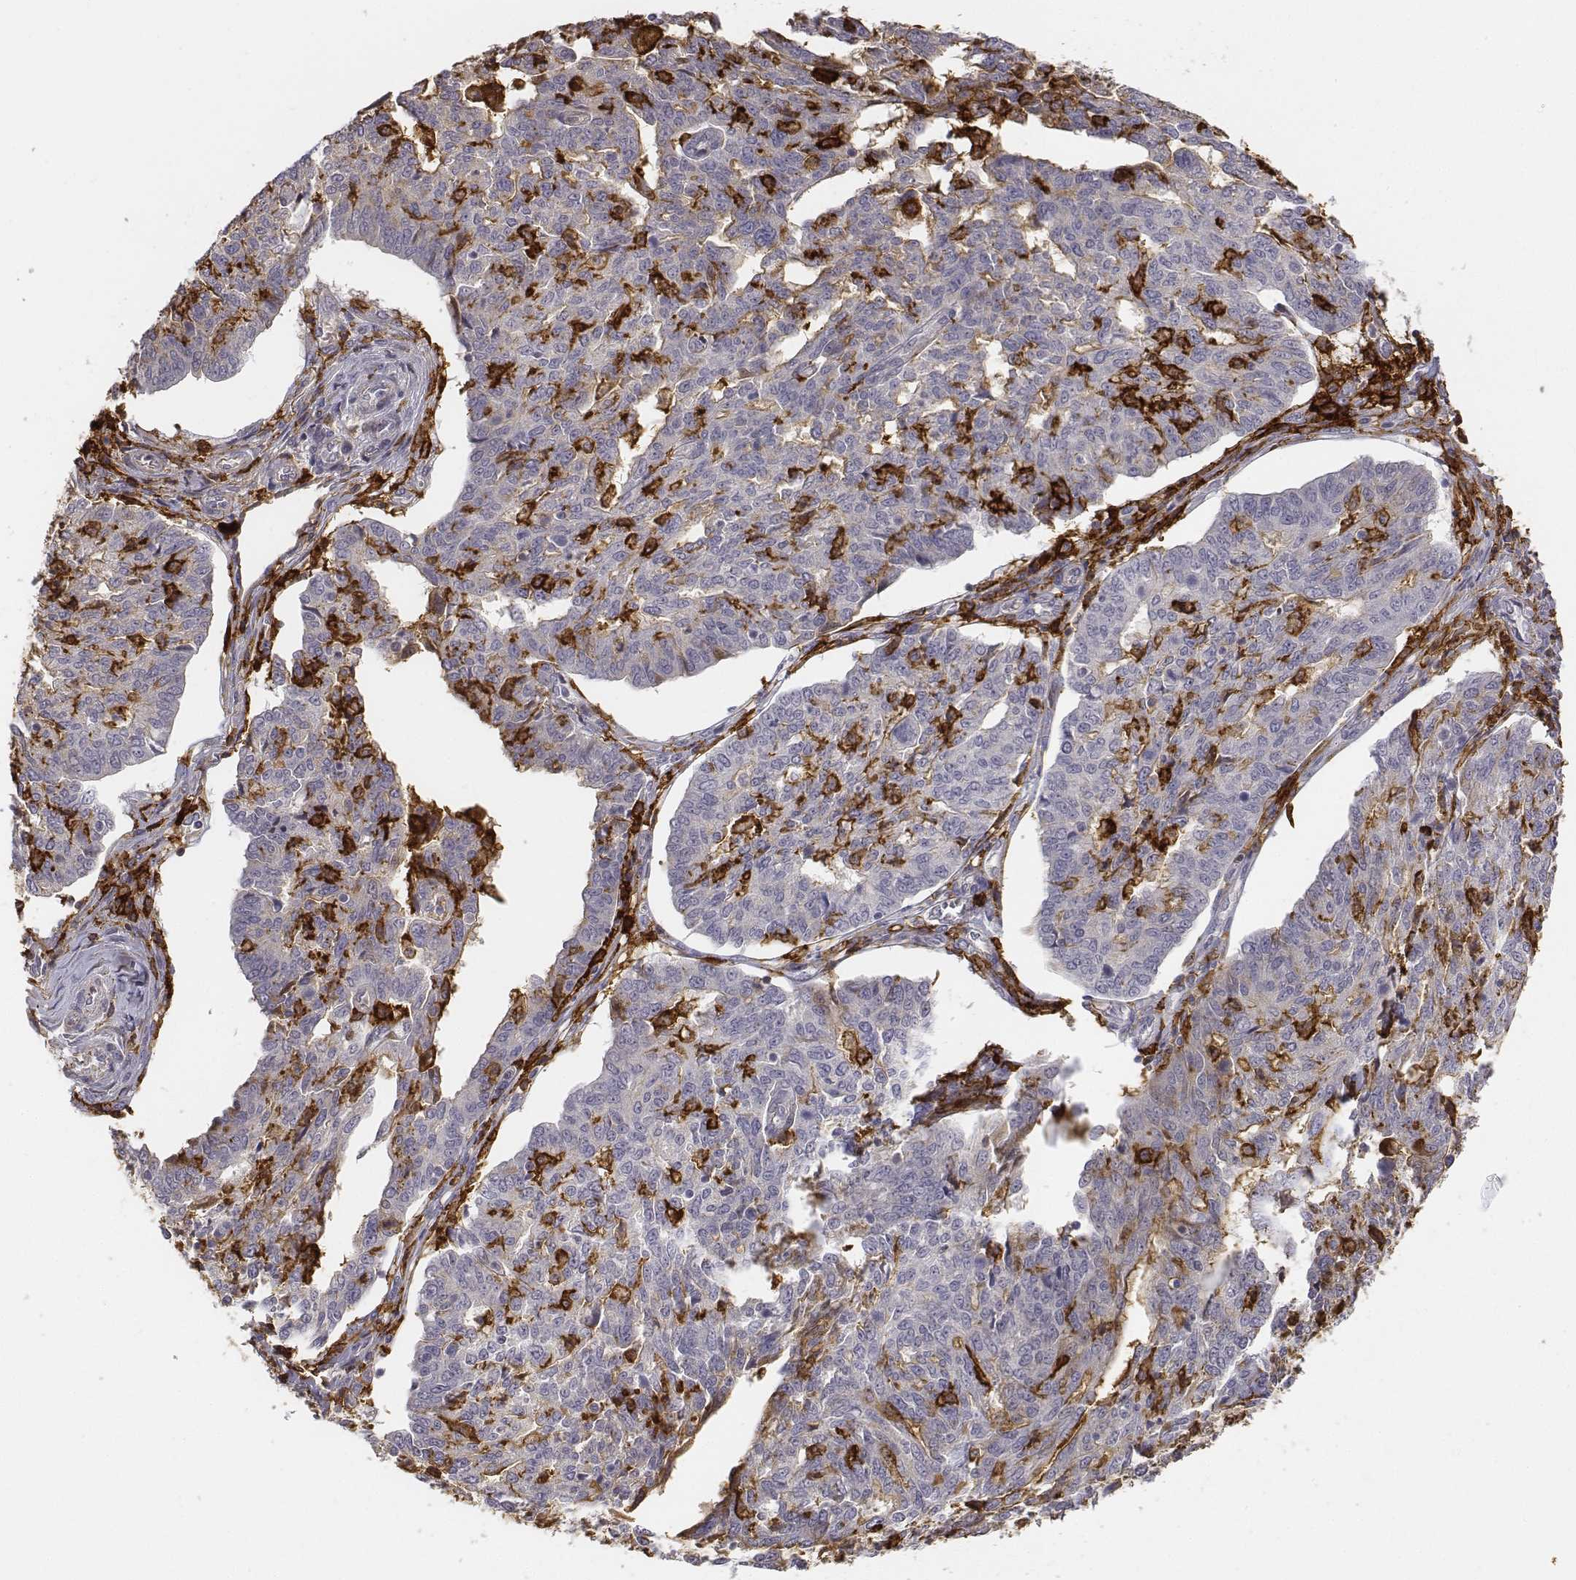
{"staining": {"intensity": "negative", "quantity": "none", "location": "none"}, "tissue": "ovarian cancer", "cell_type": "Tumor cells", "image_type": "cancer", "snomed": [{"axis": "morphology", "description": "Cystadenocarcinoma, serous, NOS"}, {"axis": "topography", "description": "Ovary"}], "caption": "Protein analysis of ovarian cancer (serous cystadenocarcinoma) reveals no significant positivity in tumor cells.", "gene": "CD14", "patient": {"sex": "female", "age": 67}}